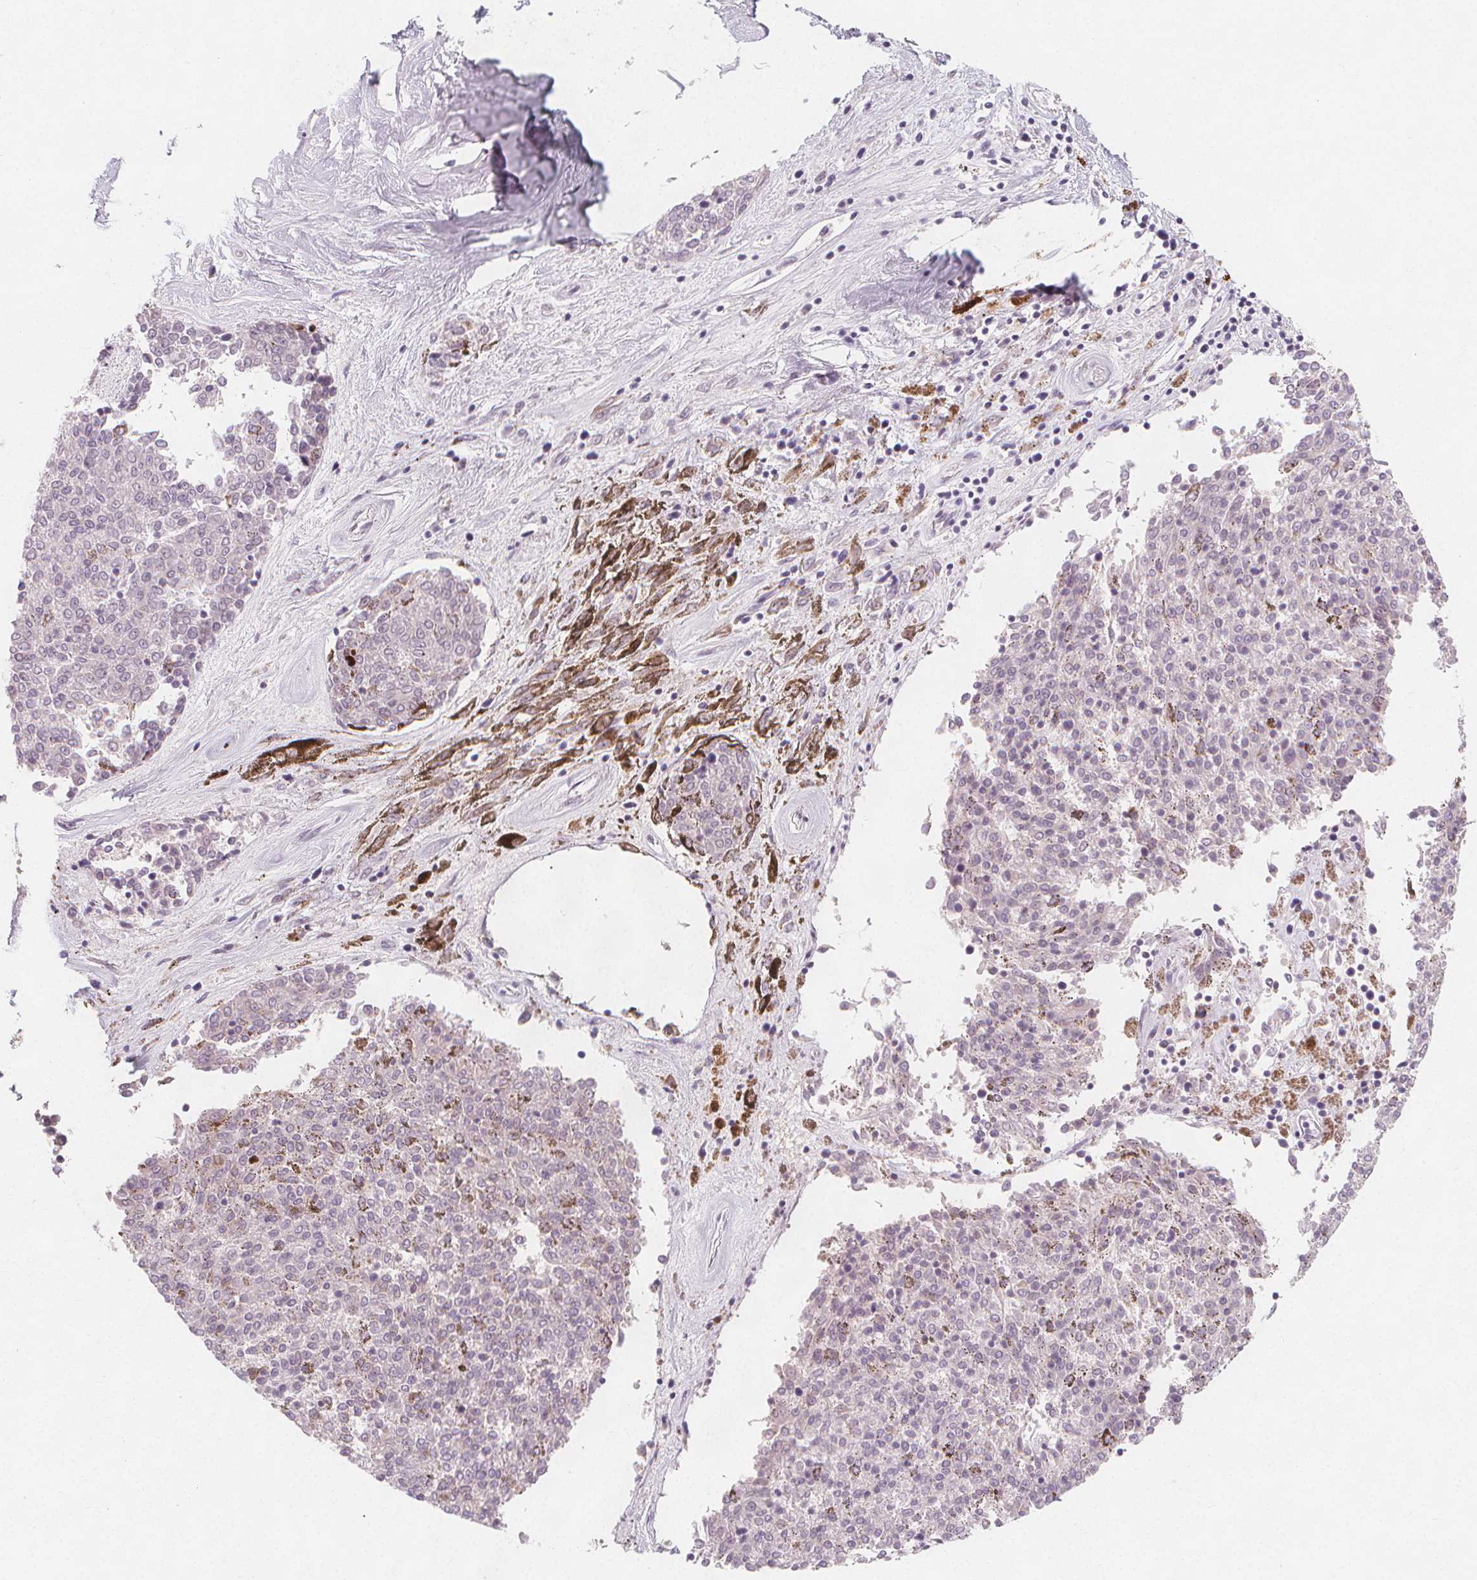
{"staining": {"intensity": "negative", "quantity": "none", "location": "none"}, "tissue": "melanoma", "cell_type": "Tumor cells", "image_type": "cancer", "snomed": [{"axis": "morphology", "description": "Malignant melanoma, NOS"}, {"axis": "topography", "description": "Skin"}], "caption": "The histopathology image displays no significant expression in tumor cells of malignant melanoma.", "gene": "TIPIN", "patient": {"sex": "female", "age": 72}}